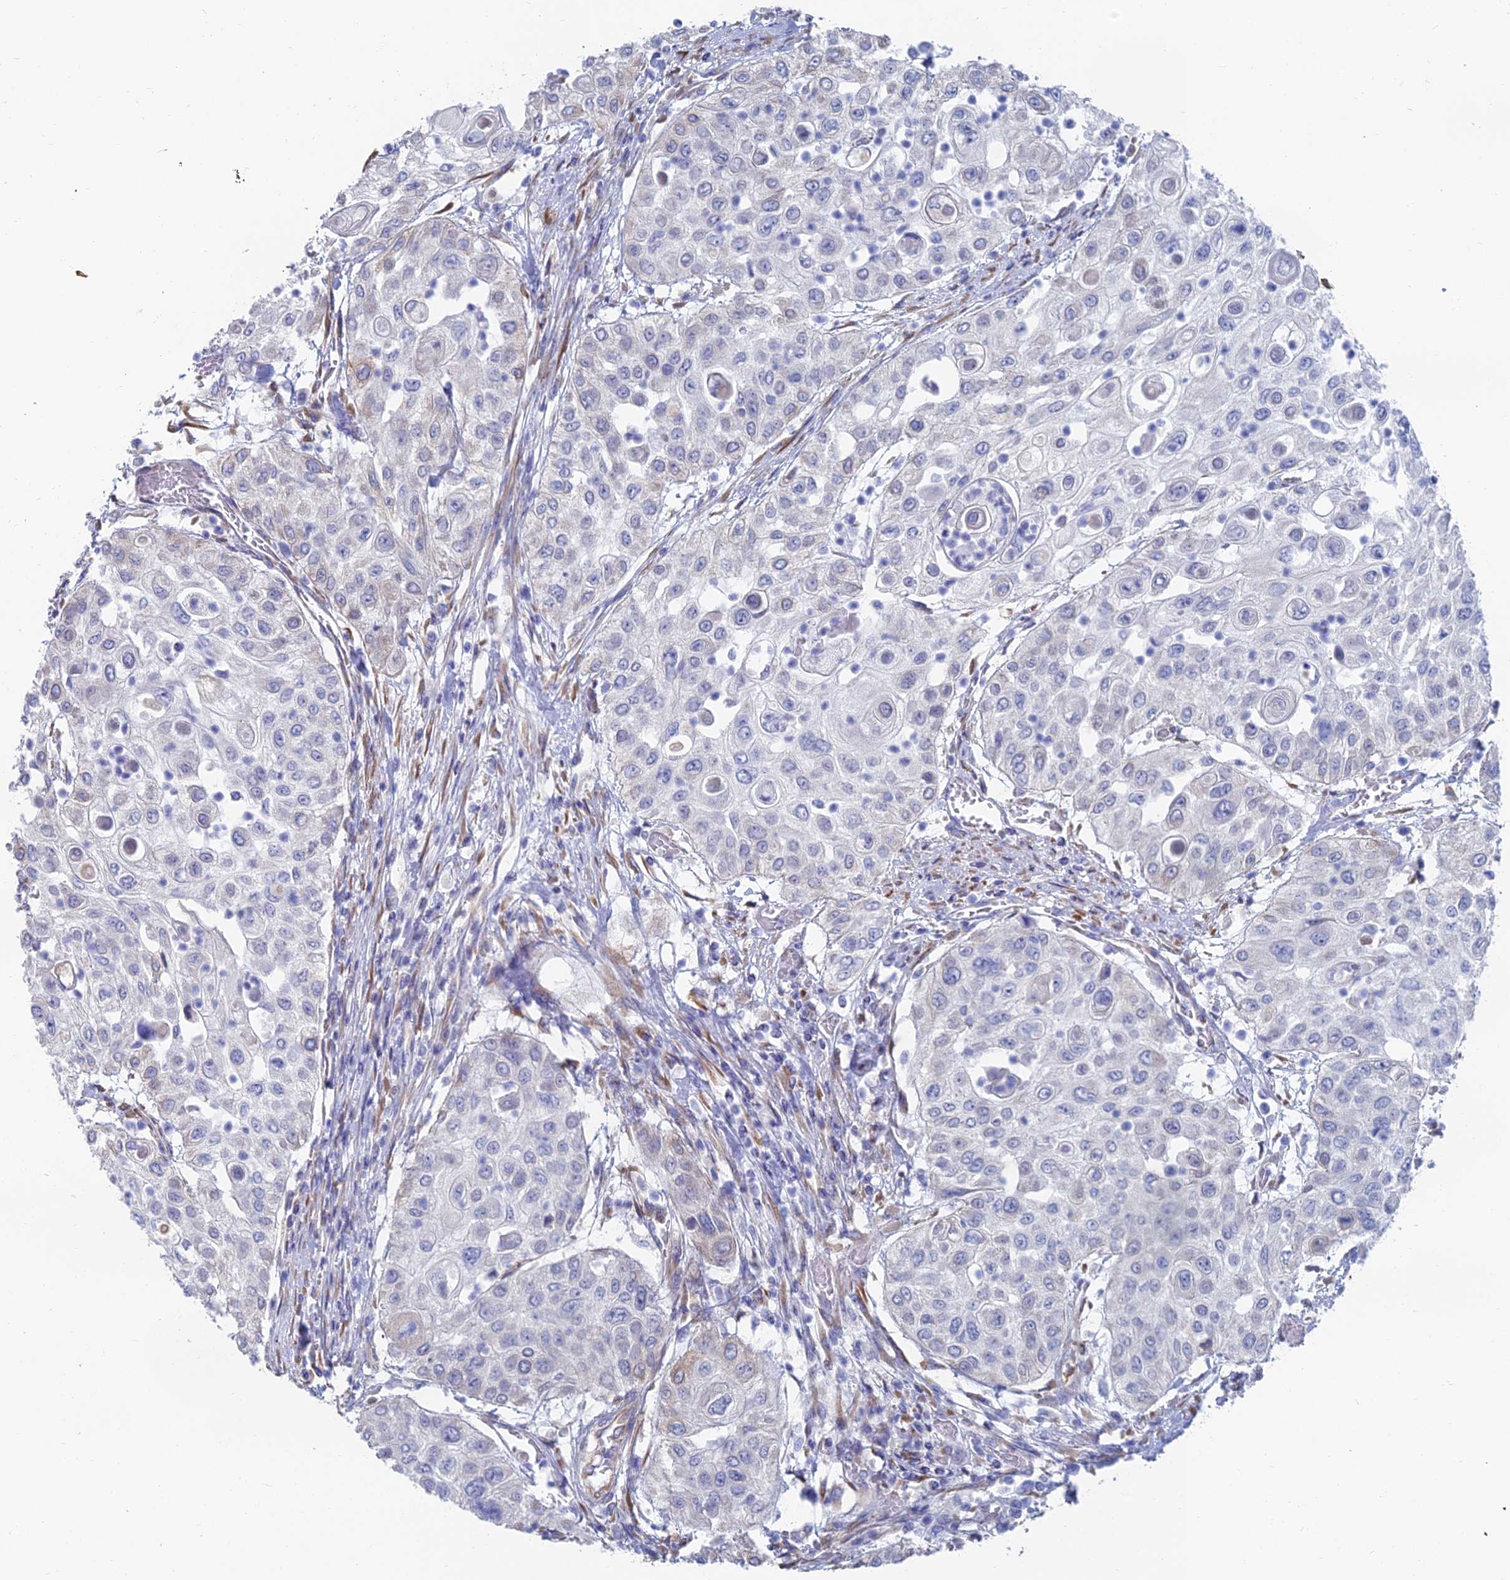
{"staining": {"intensity": "negative", "quantity": "none", "location": "none"}, "tissue": "urothelial cancer", "cell_type": "Tumor cells", "image_type": "cancer", "snomed": [{"axis": "morphology", "description": "Urothelial carcinoma, High grade"}, {"axis": "topography", "description": "Urinary bladder"}], "caption": "An immunohistochemistry (IHC) micrograph of urothelial cancer is shown. There is no staining in tumor cells of urothelial cancer. The staining was performed using DAB (3,3'-diaminobenzidine) to visualize the protein expression in brown, while the nuclei were stained in blue with hematoxylin (Magnification: 20x).", "gene": "TNNT3", "patient": {"sex": "female", "age": 79}}